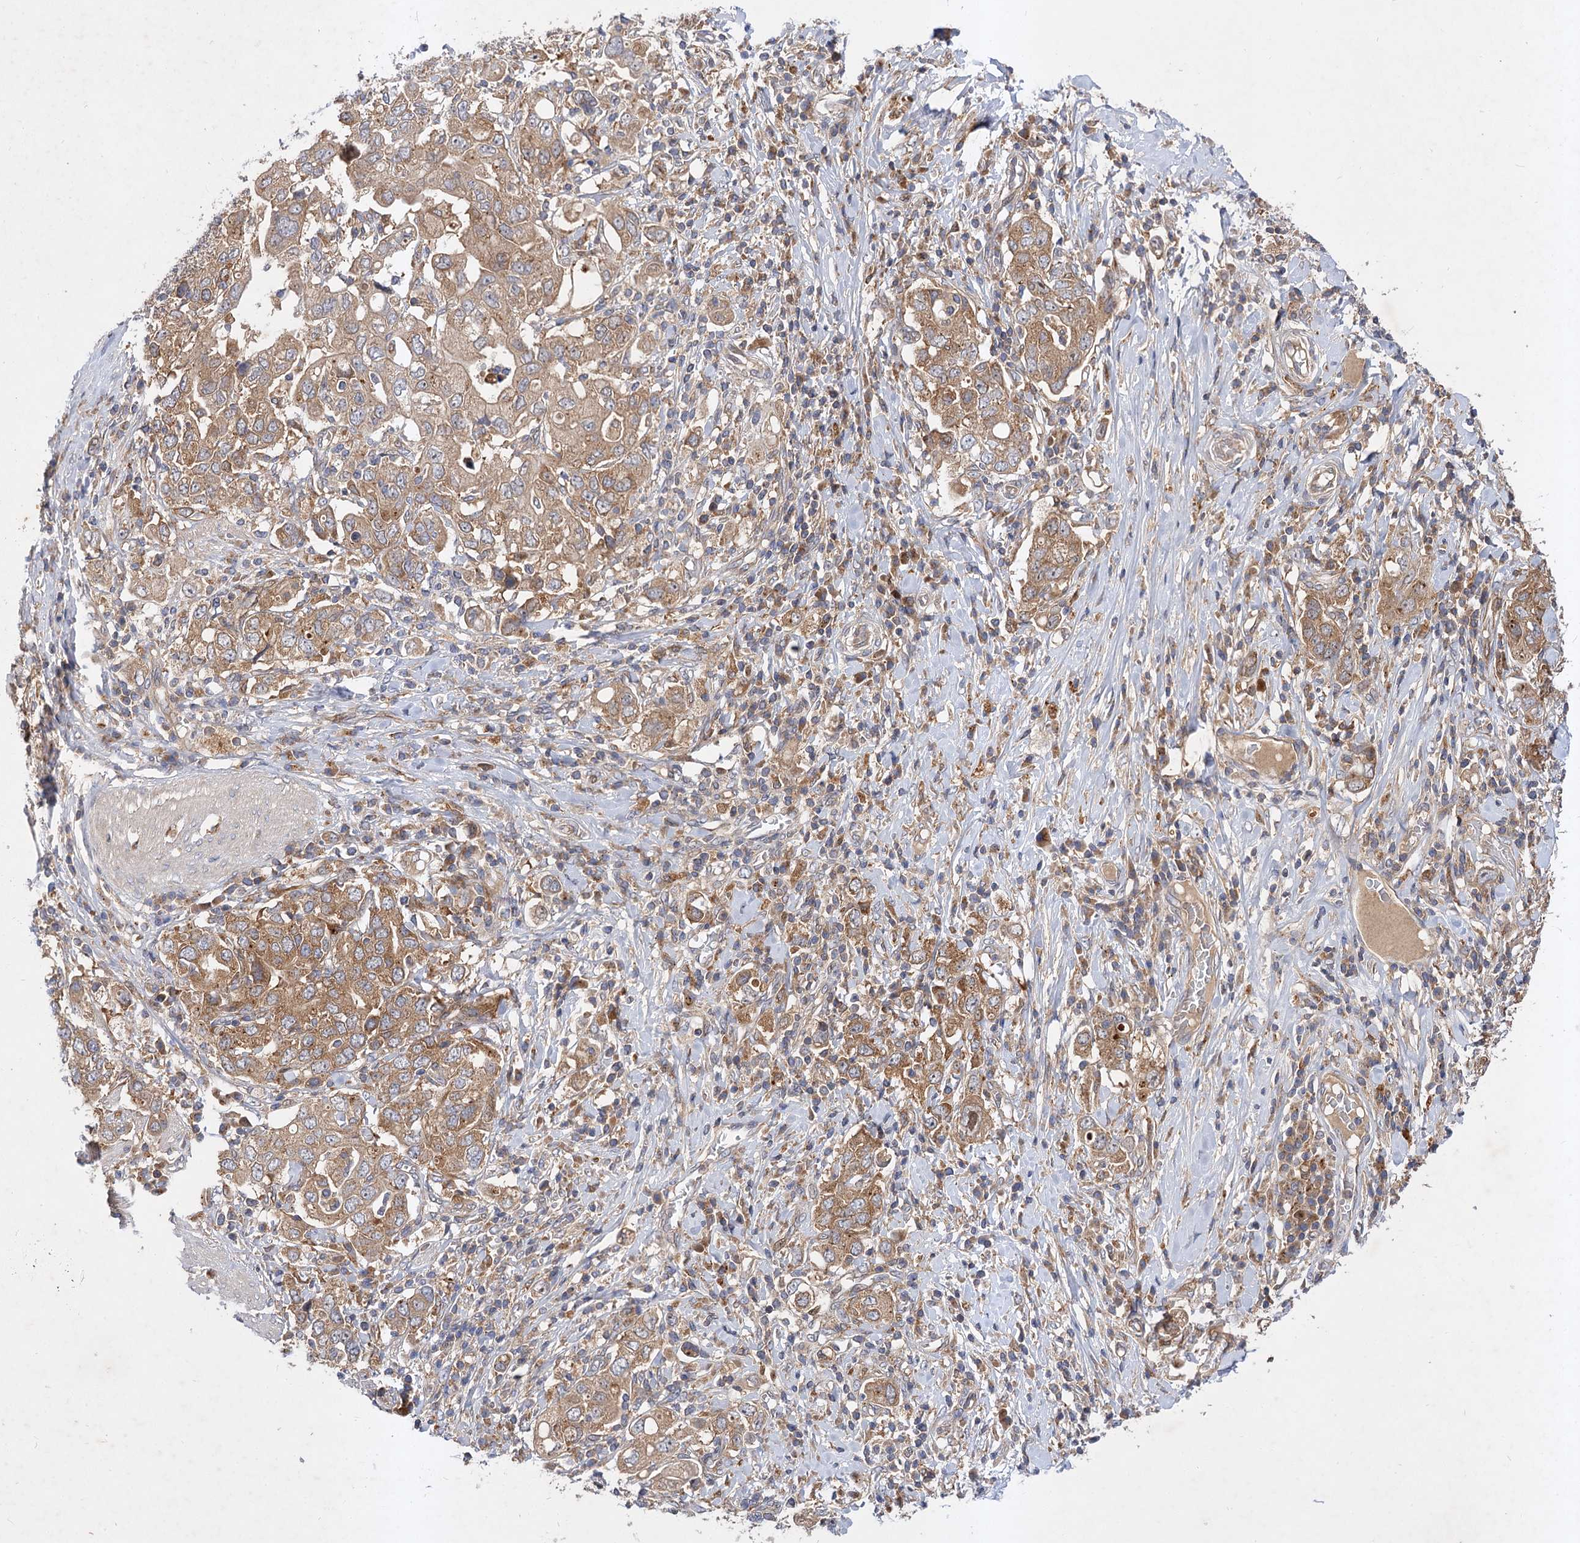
{"staining": {"intensity": "moderate", "quantity": ">75%", "location": "cytoplasmic/membranous"}, "tissue": "stomach cancer", "cell_type": "Tumor cells", "image_type": "cancer", "snomed": [{"axis": "morphology", "description": "Adenocarcinoma, NOS"}, {"axis": "topography", "description": "Stomach, upper"}], "caption": "Immunohistochemical staining of human stomach adenocarcinoma shows medium levels of moderate cytoplasmic/membranous expression in approximately >75% of tumor cells. The staining is performed using DAB brown chromogen to label protein expression. The nuclei are counter-stained blue using hematoxylin.", "gene": "PATL1", "patient": {"sex": "male", "age": 62}}